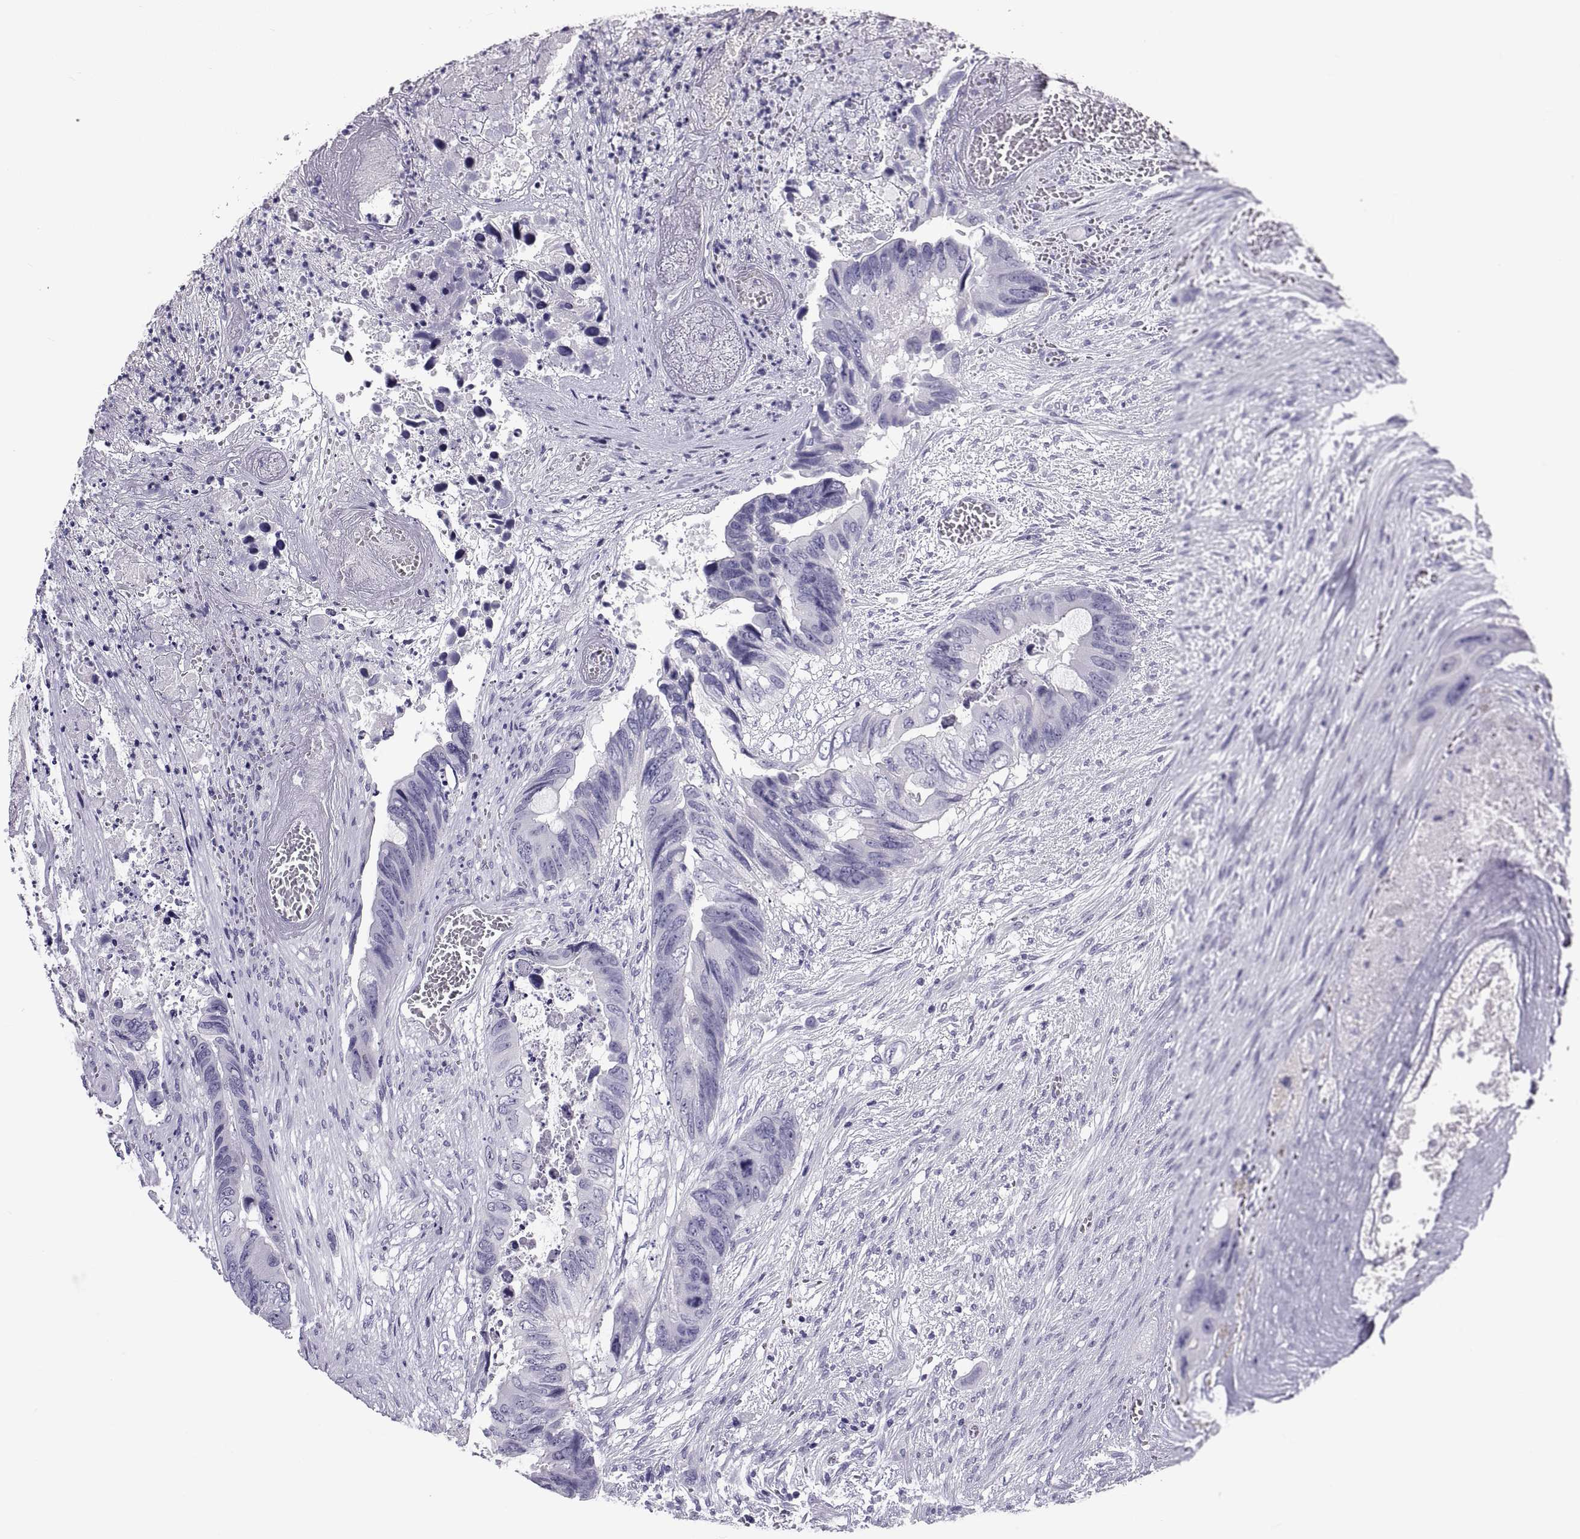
{"staining": {"intensity": "negative", "quantity": "none", "location": "none"}, "tissue": "colorectal cancer", "cell_type": "Tumor cells", "image_type": "cancer", "snomed": [{"axis": "morphology", "description": "Adenocarcinoma, NOS"}, {"axis": "topography", "description": "Rectum"}], "caption": "A micrograph of colorectal cancer (adenocarcinoma) stained for a protein reveals no brown staining in tumor cells. (DAB (3,3'-diaminobenzidine) immunohistochemistry (IHC), high magnification).", "gene": "DEFB129", "patient": {"sex": "male", "age": 63}}